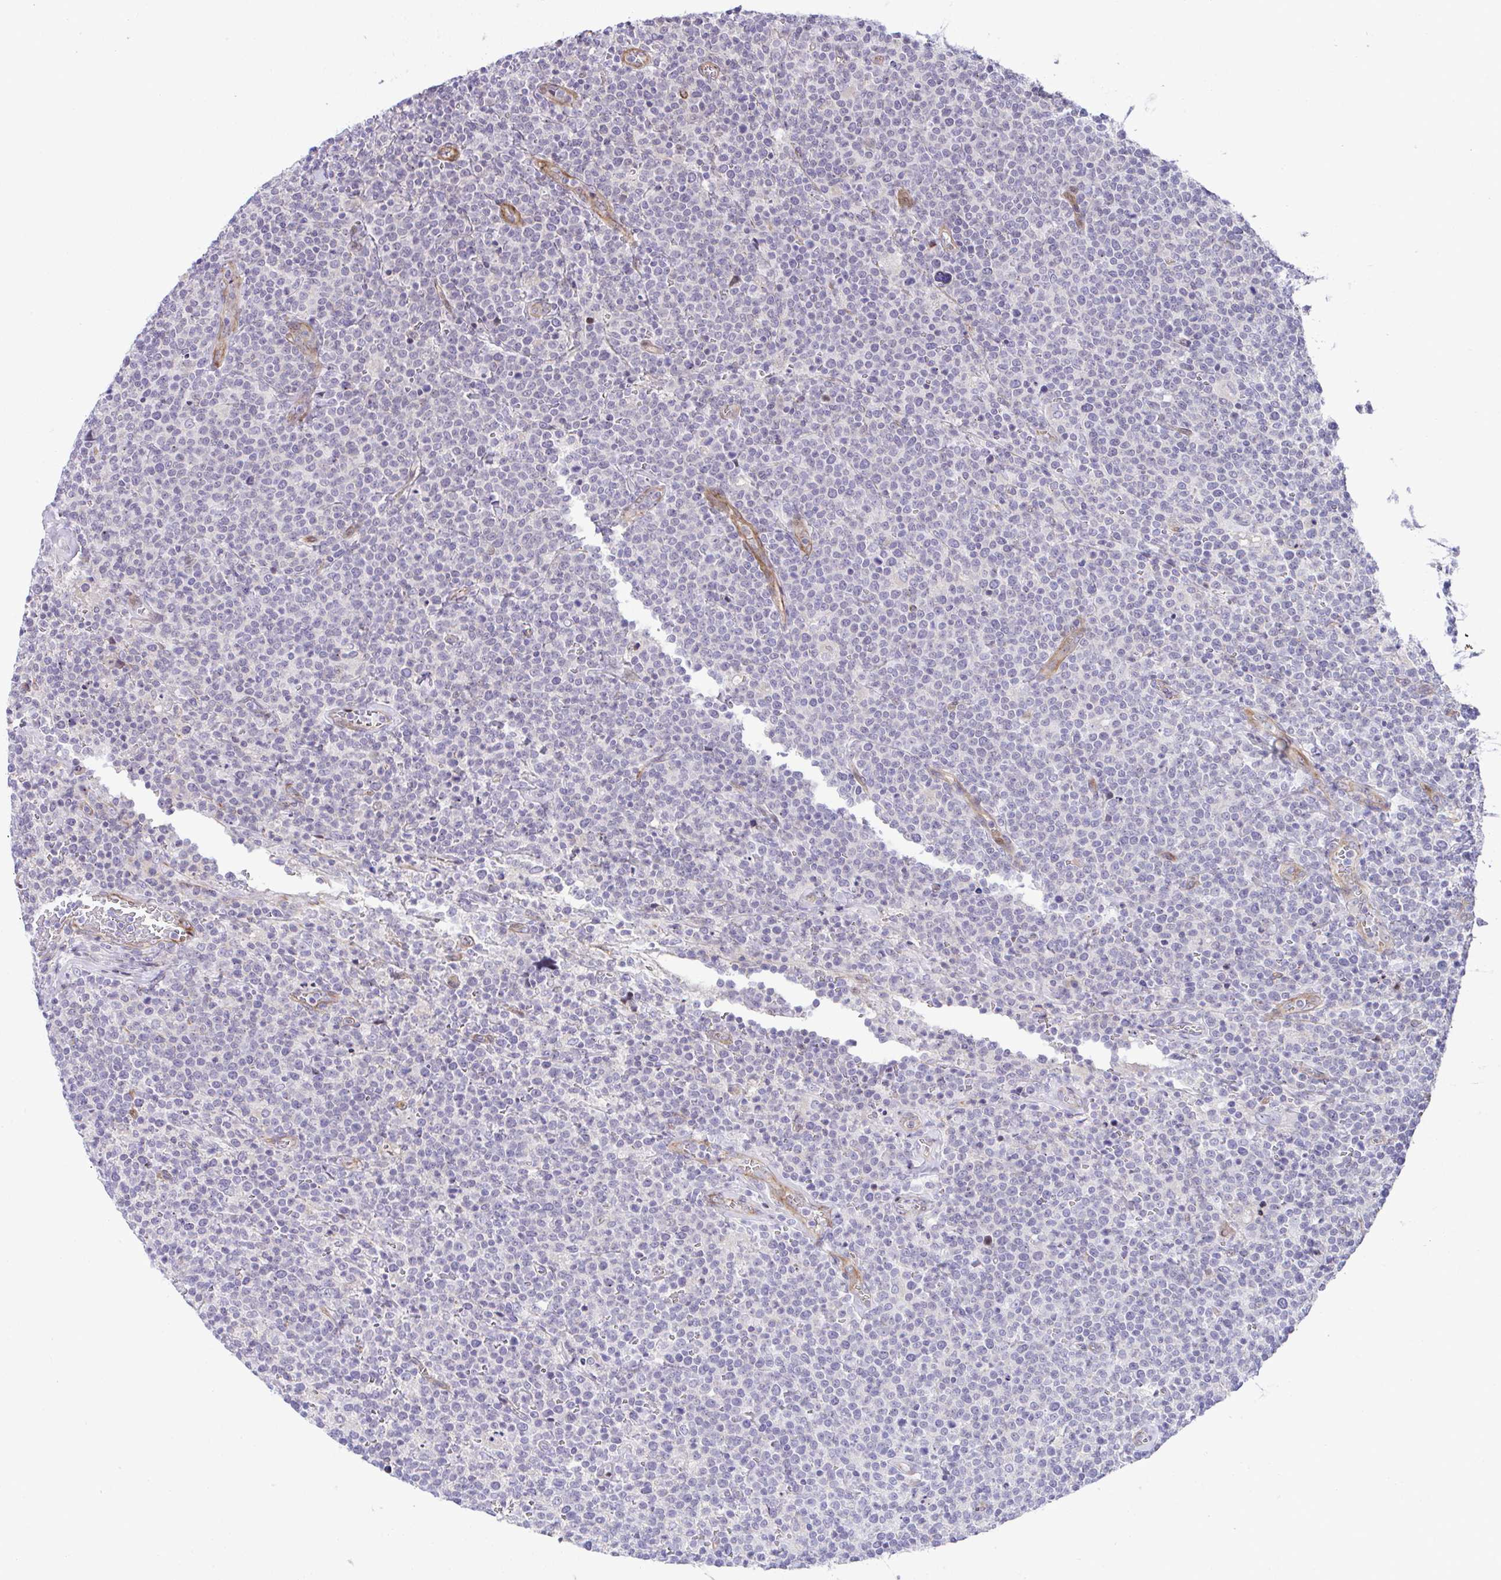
{"staining": {"intensity": "negative", "quantity": "none", "location": "none"}, "tissue": "lymphoma", "cell_type": "Tumor cells", "image_type": "cancer", "snomed": [{"axis": "morphology", "description": "Malignant lymphoma, non-Hodgkin's type, High grade"}, {"axis": "topography", "description": "Lymph node"}], "caption": "IHC of high-grade malignant lymphoma, non-Hodgkin's type shows no expression in tumor cells.", "gene": "FBXO34", "patient": {"sex": "male", "age": 61}}